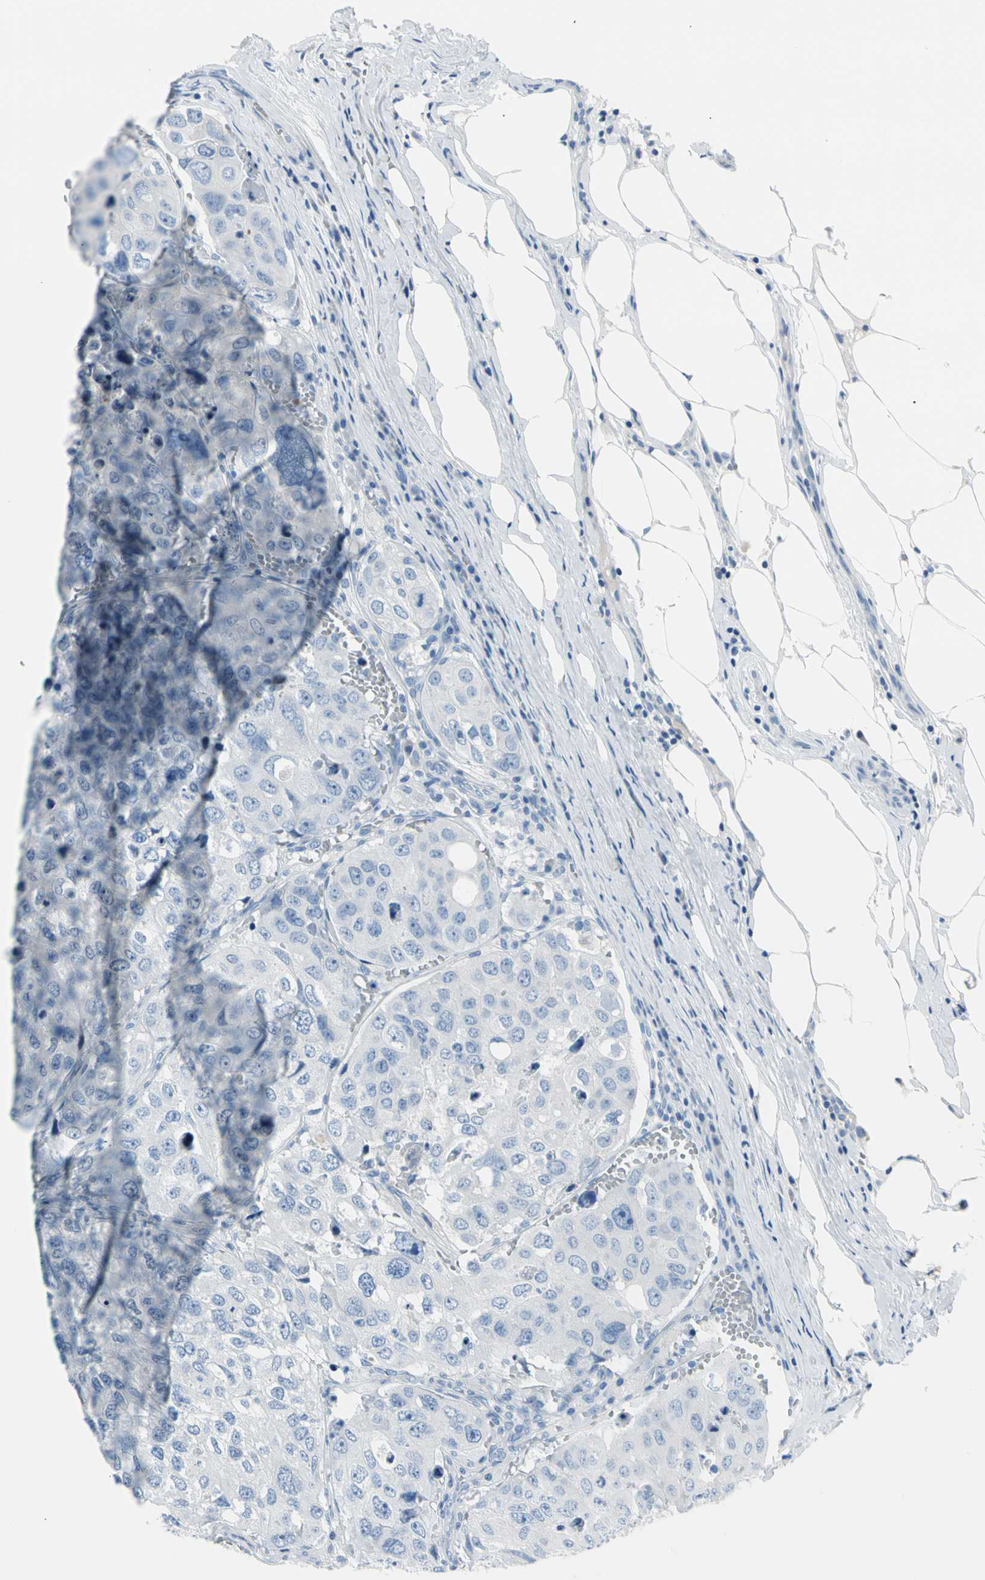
{"staining": {"intensity": "negative", "quantity": "none", "location": "none"}, "tissue": "urothelial cancer", "cell_type": "Tumor cells", "image_type": "cancer", "snomed": [{"axis": "morphology", "description": "Urothelial carcinoma, High grade"}, {"axis": "topography", "description": "Lymph node"}, {"axis": "topography", "description": "Urinary bladder"}], "caption": "DAB (3,3'-diaminobenzidine) immunohistochemical staining of human high-grade urothelial carcinoma reveals no significant expression in tumor cells.", "gene": "TPO", "patient": {"sex": "male", "age": 51}}